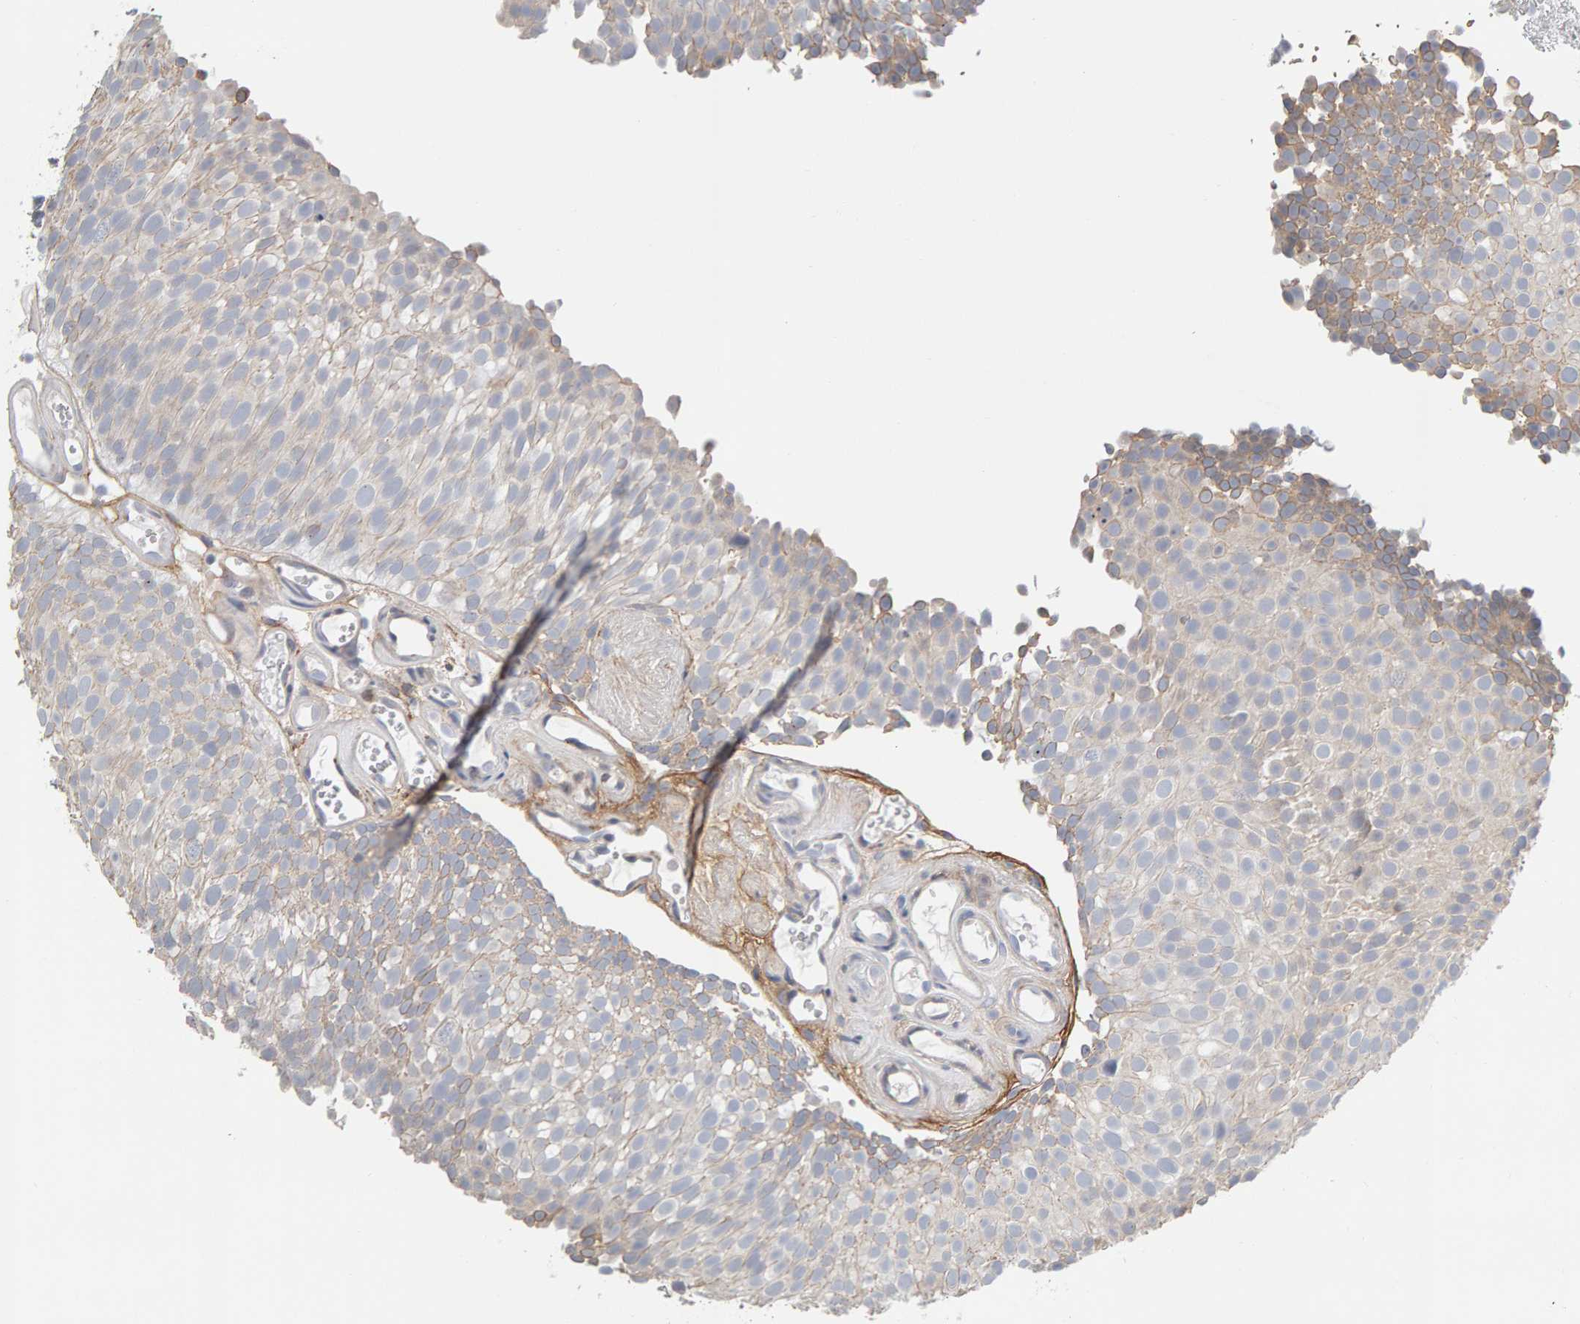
{"staining": {"intensity": "weak", "quantity": "25%-75%", "location": "cytoplasmic/membranous"}, "tissue": "urothelial cancer", "cell_type": "Tumor cells", "image_type": "cancer", "snomed": [{"axis": "morphology", "description": "Urothelial carcinoma, Low grade"}, {"axis": "topography", "description": "Urinary bladder"}], "caption": "A high-resolution micrograph shows immunohistochemistry staining of urothelial cancer, which demonstrates weak cytoplasmic/membranous positivity in about 25%-75% of tumor cells. (IHC, brightfield microscopy, high magnification).", "gene": "ENGASE", "patient": {"sex": "male", "age": 78}}